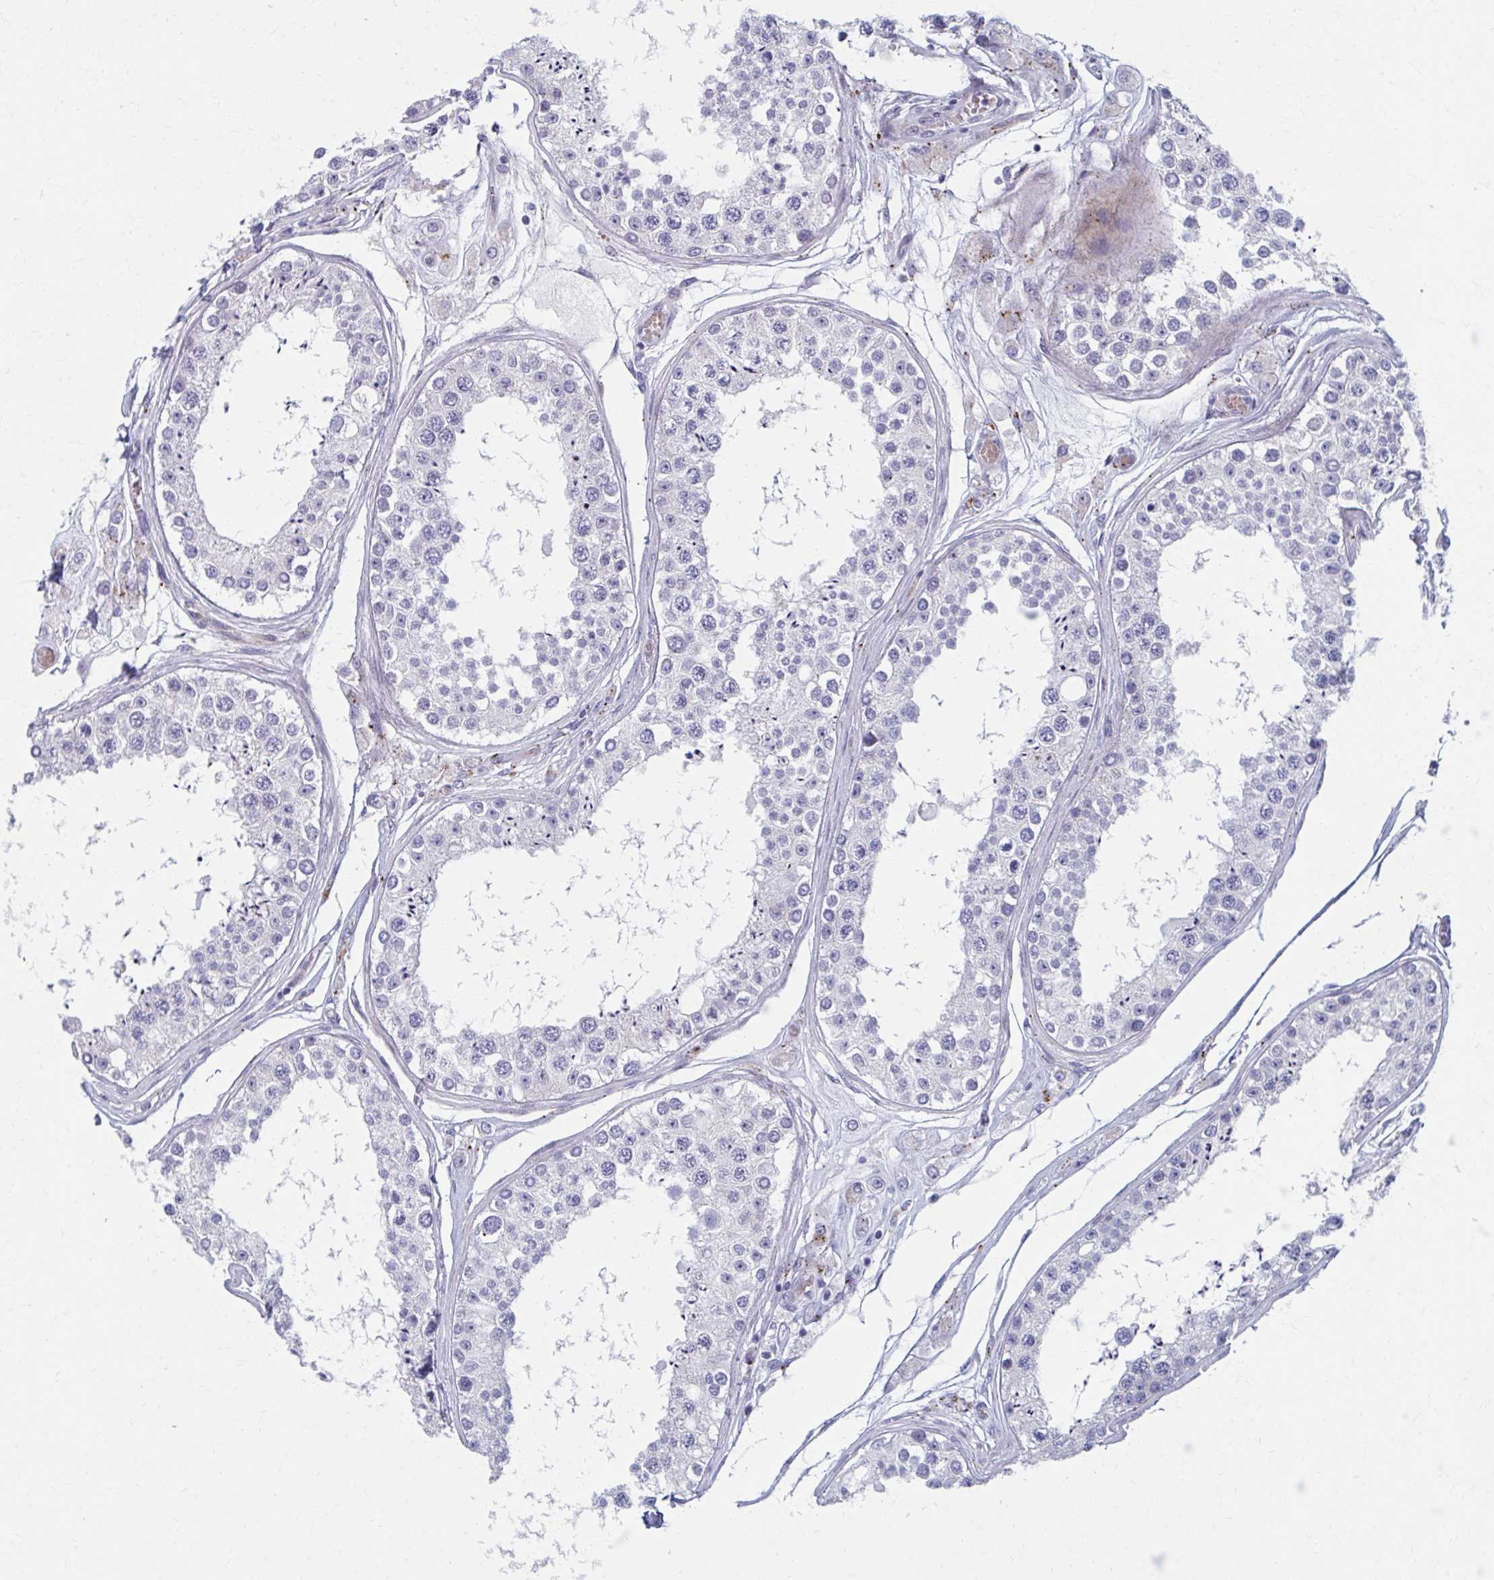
{"staining": {"intensity": "negative", "quantity": "none", "location": "none"}, "tissue": "testis", "cell_type": "Cells in seminiferous ducts", "image_type": "normal", "snomed": [{"axis": "morphology", "description": "Normal tissue, NOS"}, {"axis": "topography", "description": "Testis"}], "caption": "Cells in seminiferous ducts show no significant protein expression in unremarkable testis. (Stains: DAB (3,3'-diaminobenzidine) IHC with hematoxylin counter stain, Microscopy: brightfield microscopy at high magnification).", "gene": "OLFM2", "patient": {"sex": "male", "age": 25}}